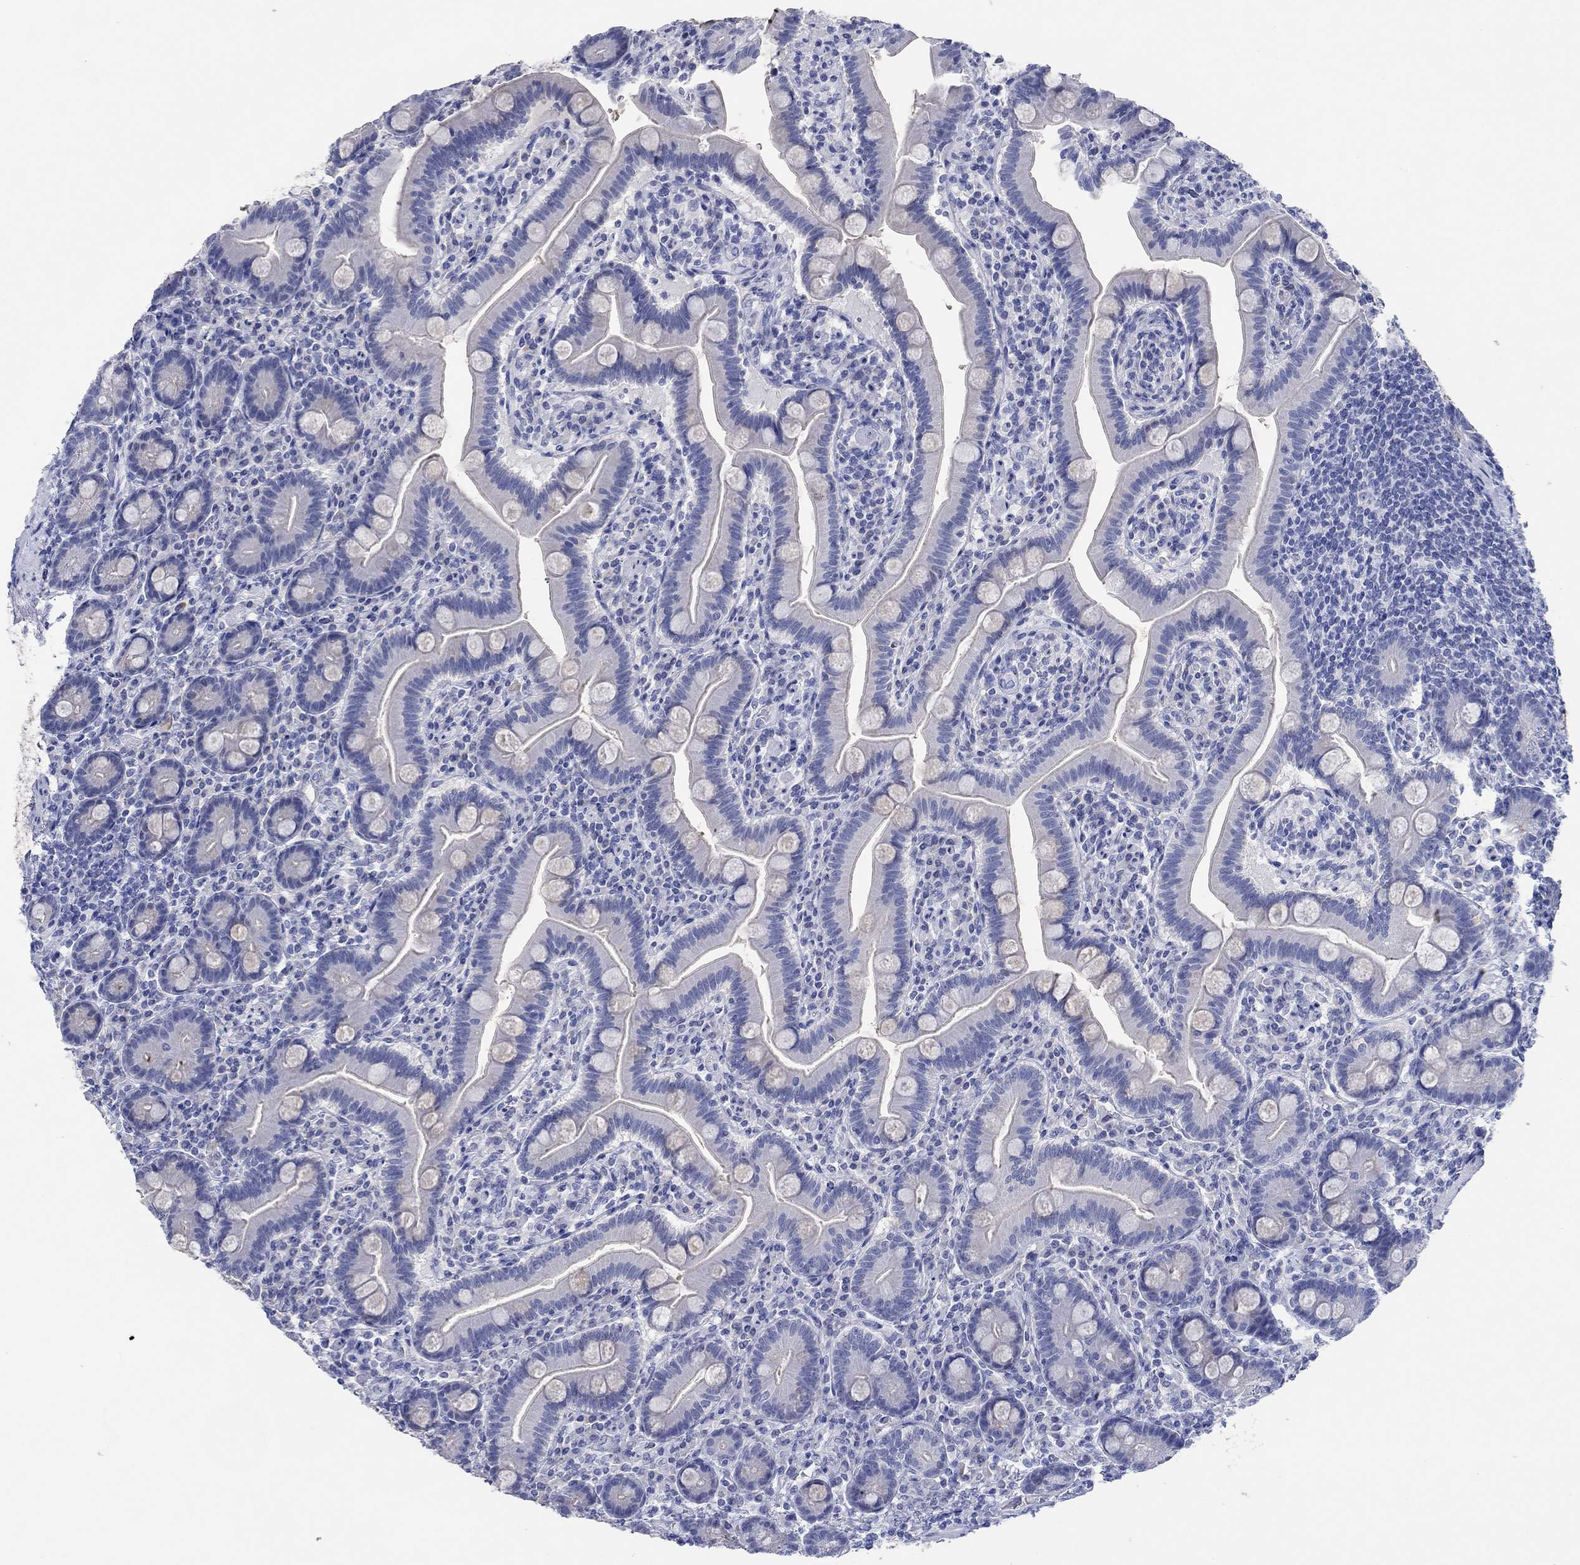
{"staining": {"intensity": "negative", "quantity": "none", "location": "none"}, "tissue": "small intestine", "cell_type": "Glandular cells", "image_type": "normal", "snomed": [{"axis": "morphology", "description": "Normal tissue, NOS"}, {"axis": "topography", "description": "Small intestine"}], "caption": "IHC image of benign small intestine: small intestine stained with DAB (3,3'-diaminobenzidine) exhibits no significant protein expression in glandular cells. (Brightfield microscopy of DAB (3,3'-diaminobenzidine) immunohistochemistry at high magnification).", "gene": "POU5F1", "patient": {"sex": "male", "age": 66}}